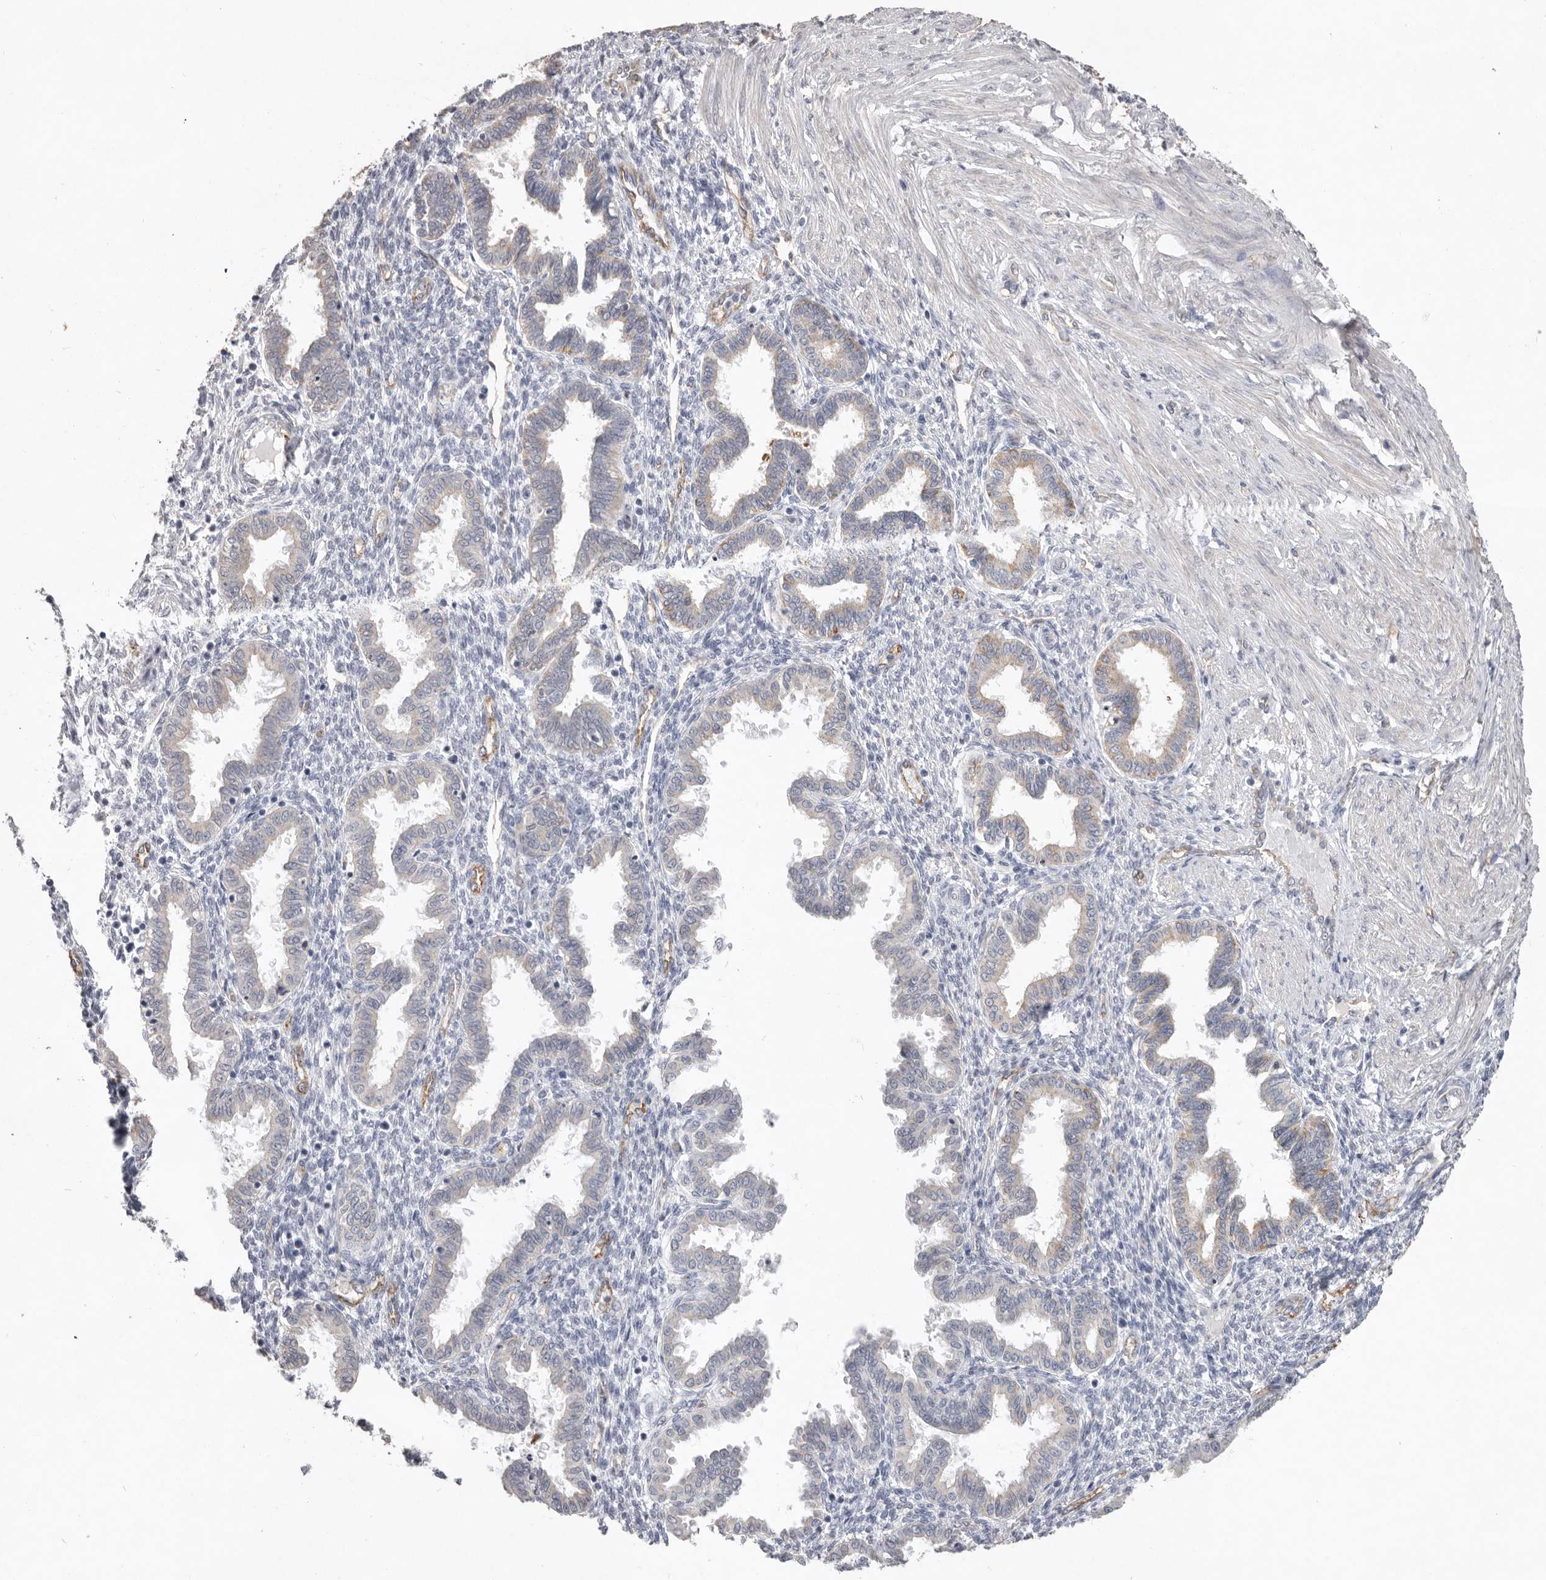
{"staining": {"intensity": "negative", "quantity": "none", "location": "none"}, "tissue": "endometrium", "cell_type": "Cells in endometrial stroma", "image_type": "normal", "snomed": [{"axis": "morphology", "description": "Normal tissue, NOS"}, {"axis": "topography", "description": "Endometrium"}], "caption": "Immunohistochemical staining of normal human endometrium demonstrates no significant staining in cells in endometrial stroma.", "gene": "ZYG11B", "patient": {"sex": "female", "age": 33}}